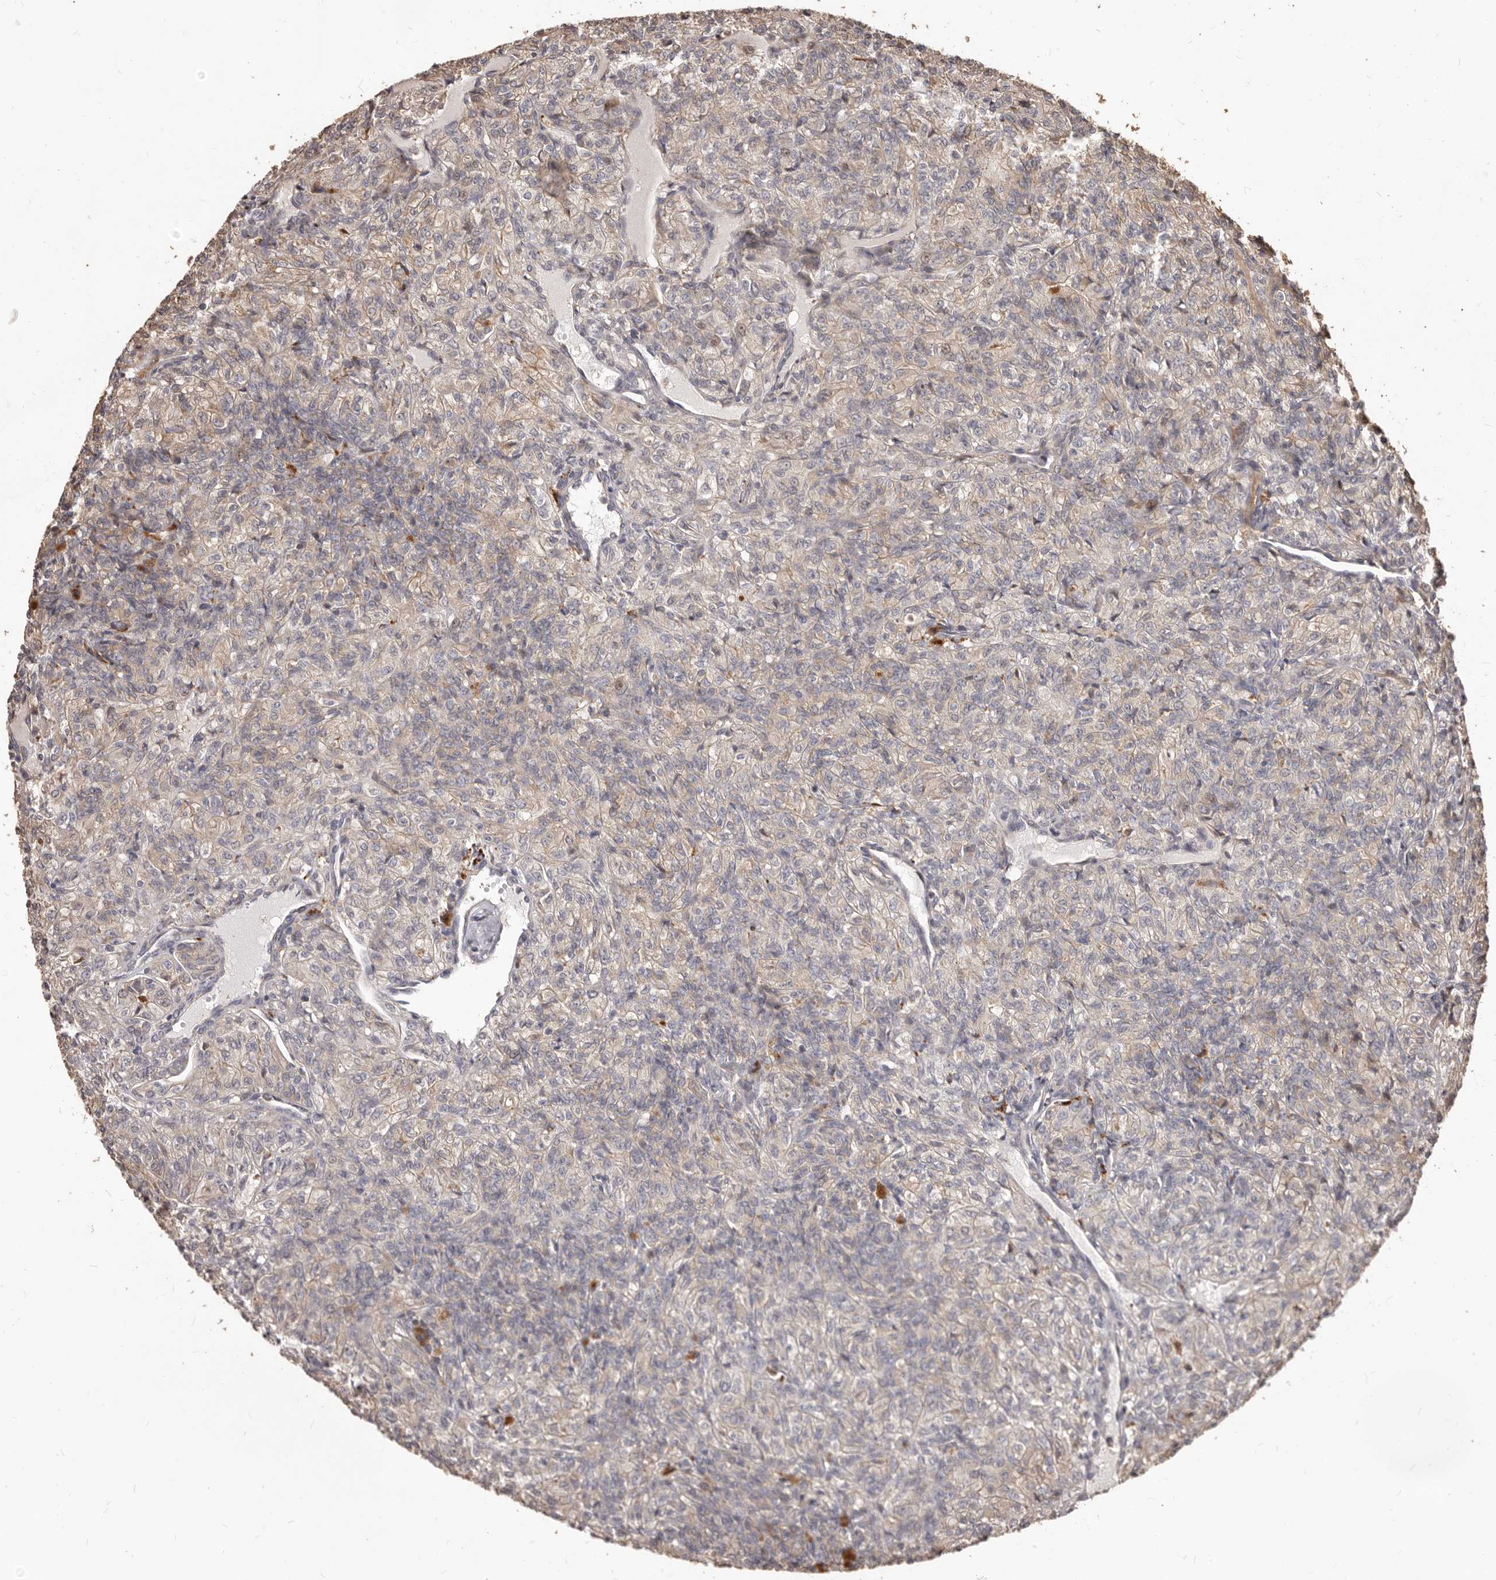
{"staining": {"intensity": "weak", "quantity": "<25%", "location": "cytoplasmic/membranous"}, "tissue": "renal cancer", "cell_type": "Tumor cells", "image_type": "cancer", "snomed": [{"axis": "morphology", "description": "Adenocarcinoma, NOS"}, {"axis": "topography", "description": "Kidney"}], "caption": "This image is of renal cancer stained with immunohistochemistry (IHC) to label a protein in brown with the nuclei are counter-stained blue. There is no expression in tumor cells. Brightfield microscopy of IHC stained with DAB (brown) and hematoxylin (blue), captured at high magnification.", "gene": "MTO1", "patient": {"sex": "male", "age": 77}}